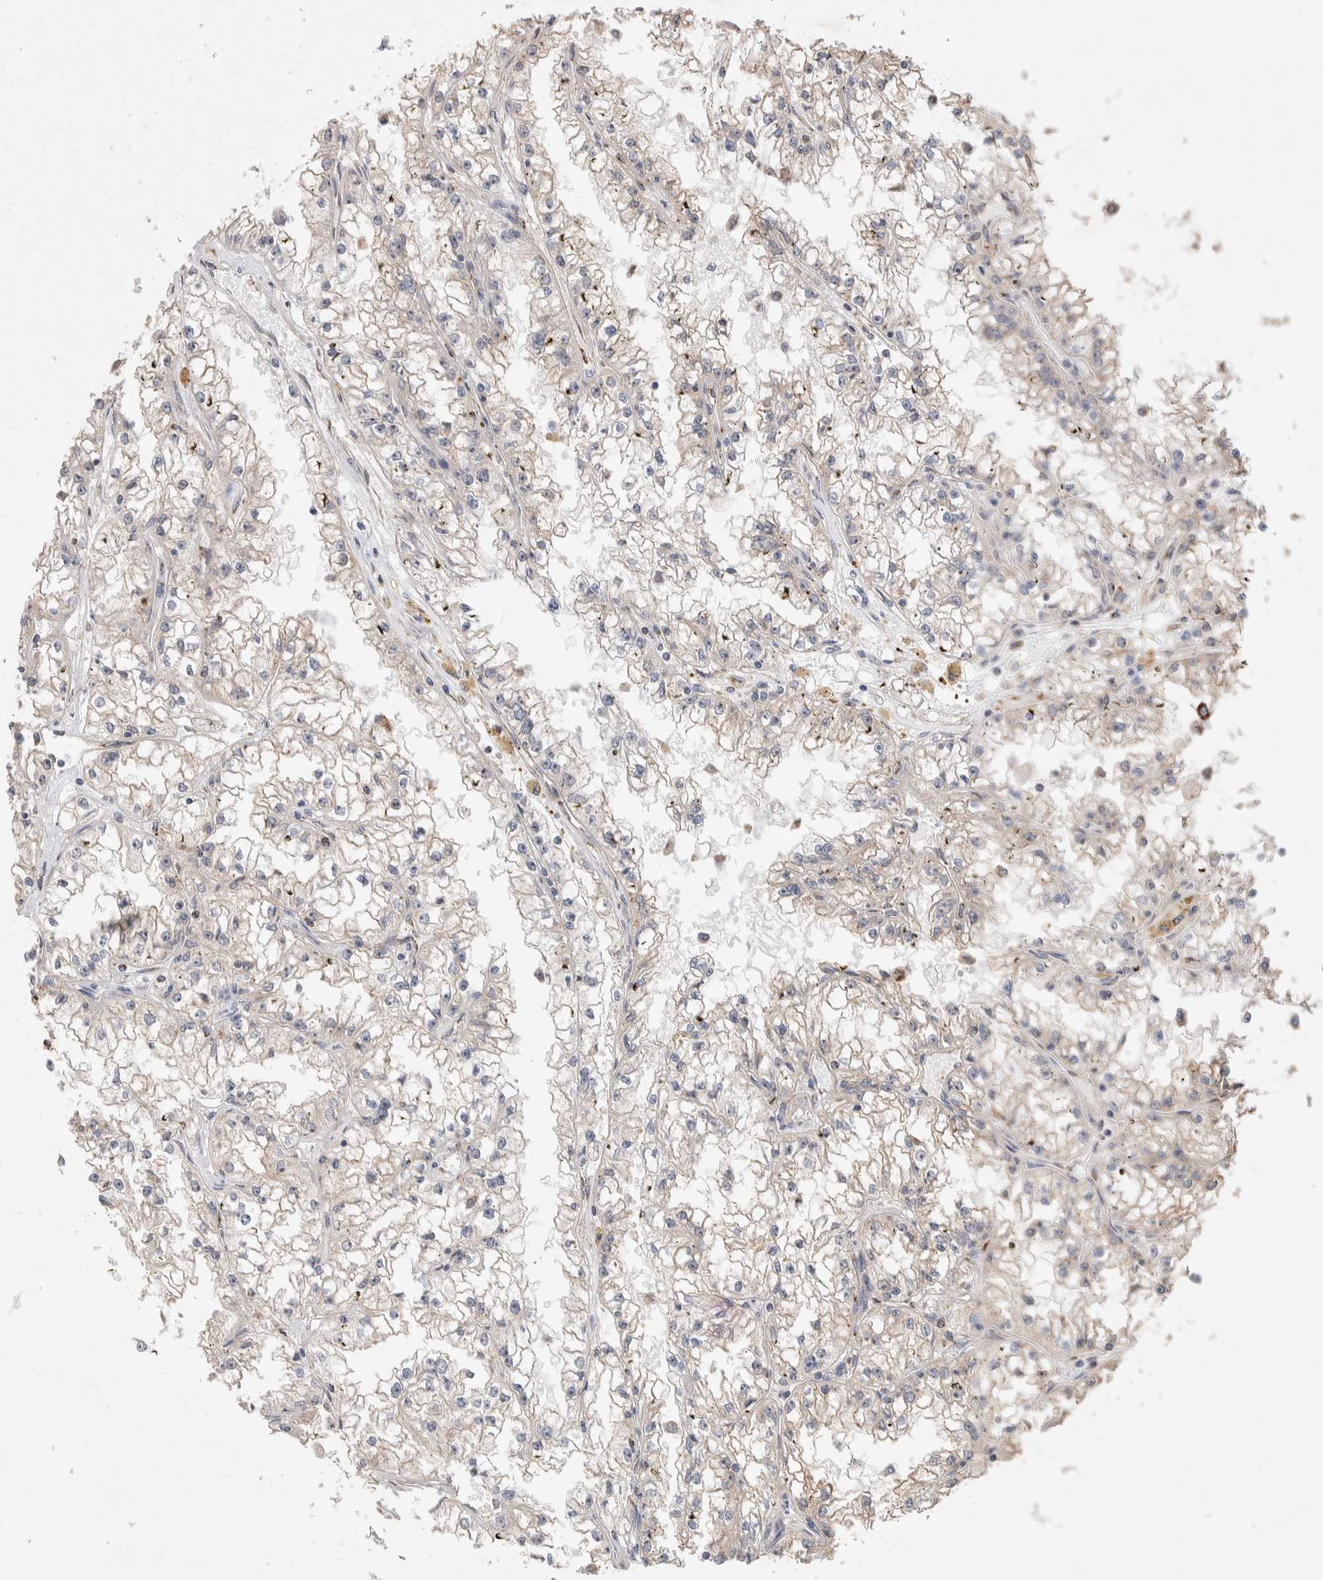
{"staining": {"intensity": "negative", "quantity": "none", "location": "none"}, "tissue": "renal cancer", "cell_type": "Tumor cells", "image_type": "cancer", "snomed": [{"axis": "morphology", "description": "Adenocarcinoma, NOS"}, {"axis": "topography", "description": "Kidney"}], "caption": "High power microscopy image of an immunohistochemistry (IHC) image of renal cancer, revealing no significant staining in tumor cells.", "gene": "DEPTOR", "patient": {"sex": "male", "age": 56}}